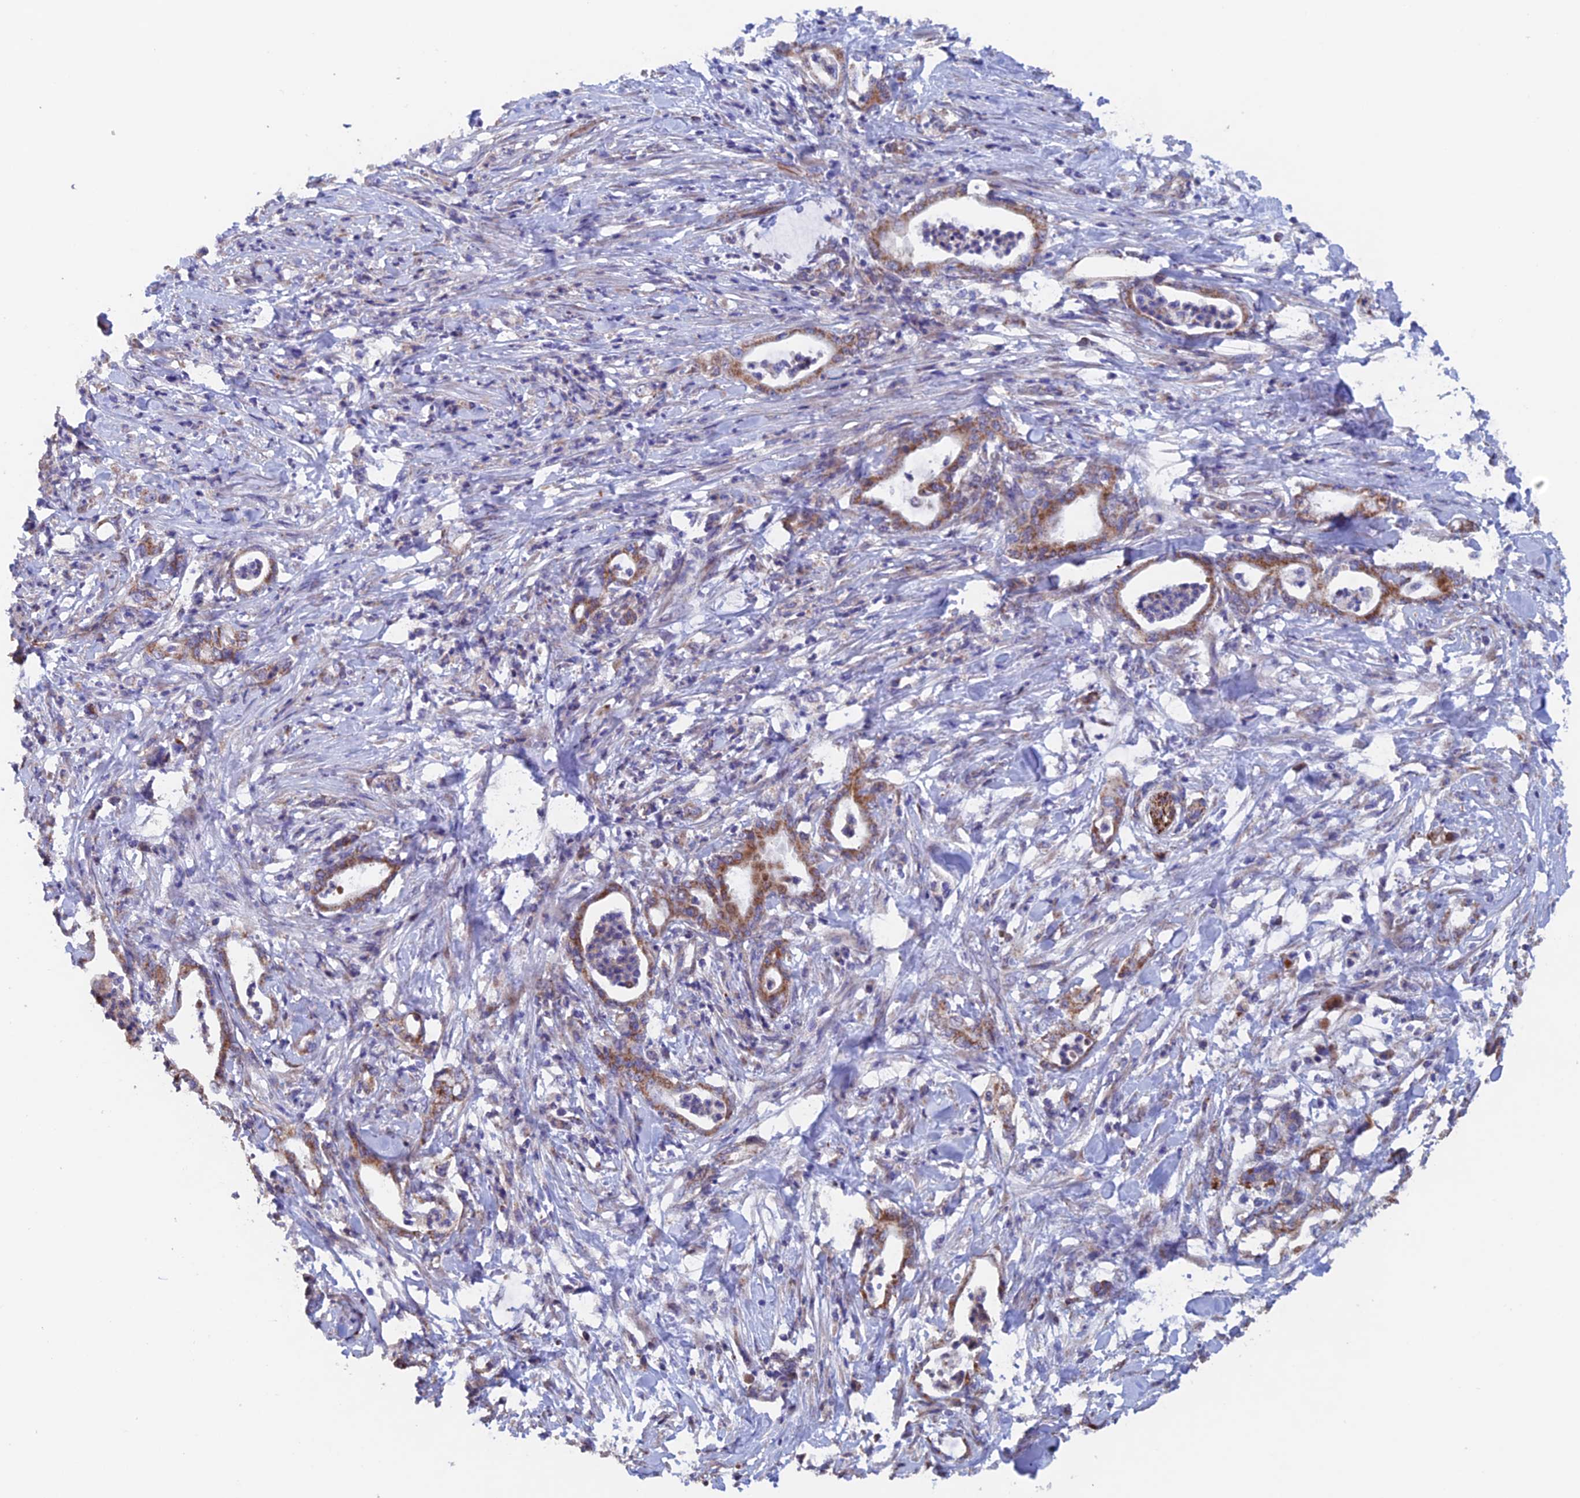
{"staining": {"intensity": "moderate", "quantity": ">75%", "location": "cytoplasmic/membranous"}, "tissue": "pancreatic cancer", "cell_type": "Tumor cells", "image_type": "cancer", "snomed": [{"axis": "morphology", "description": "Adenocarcinoma, NOS"}, {"axis": "topography", "description": "Pancreas"}], "caption": "Brown immunohistochemical staining in human pancreatic cancer (adenocarcinoma) displays moderate cytoplasmic/membranous staining in approximately >75% of tumor cells. Immunohistochemistry (ihc) stains the protein in brown and the nuclei are stained blue.", "gene": "MRPL1", "patient": {"sex": "female", "age": 55}}